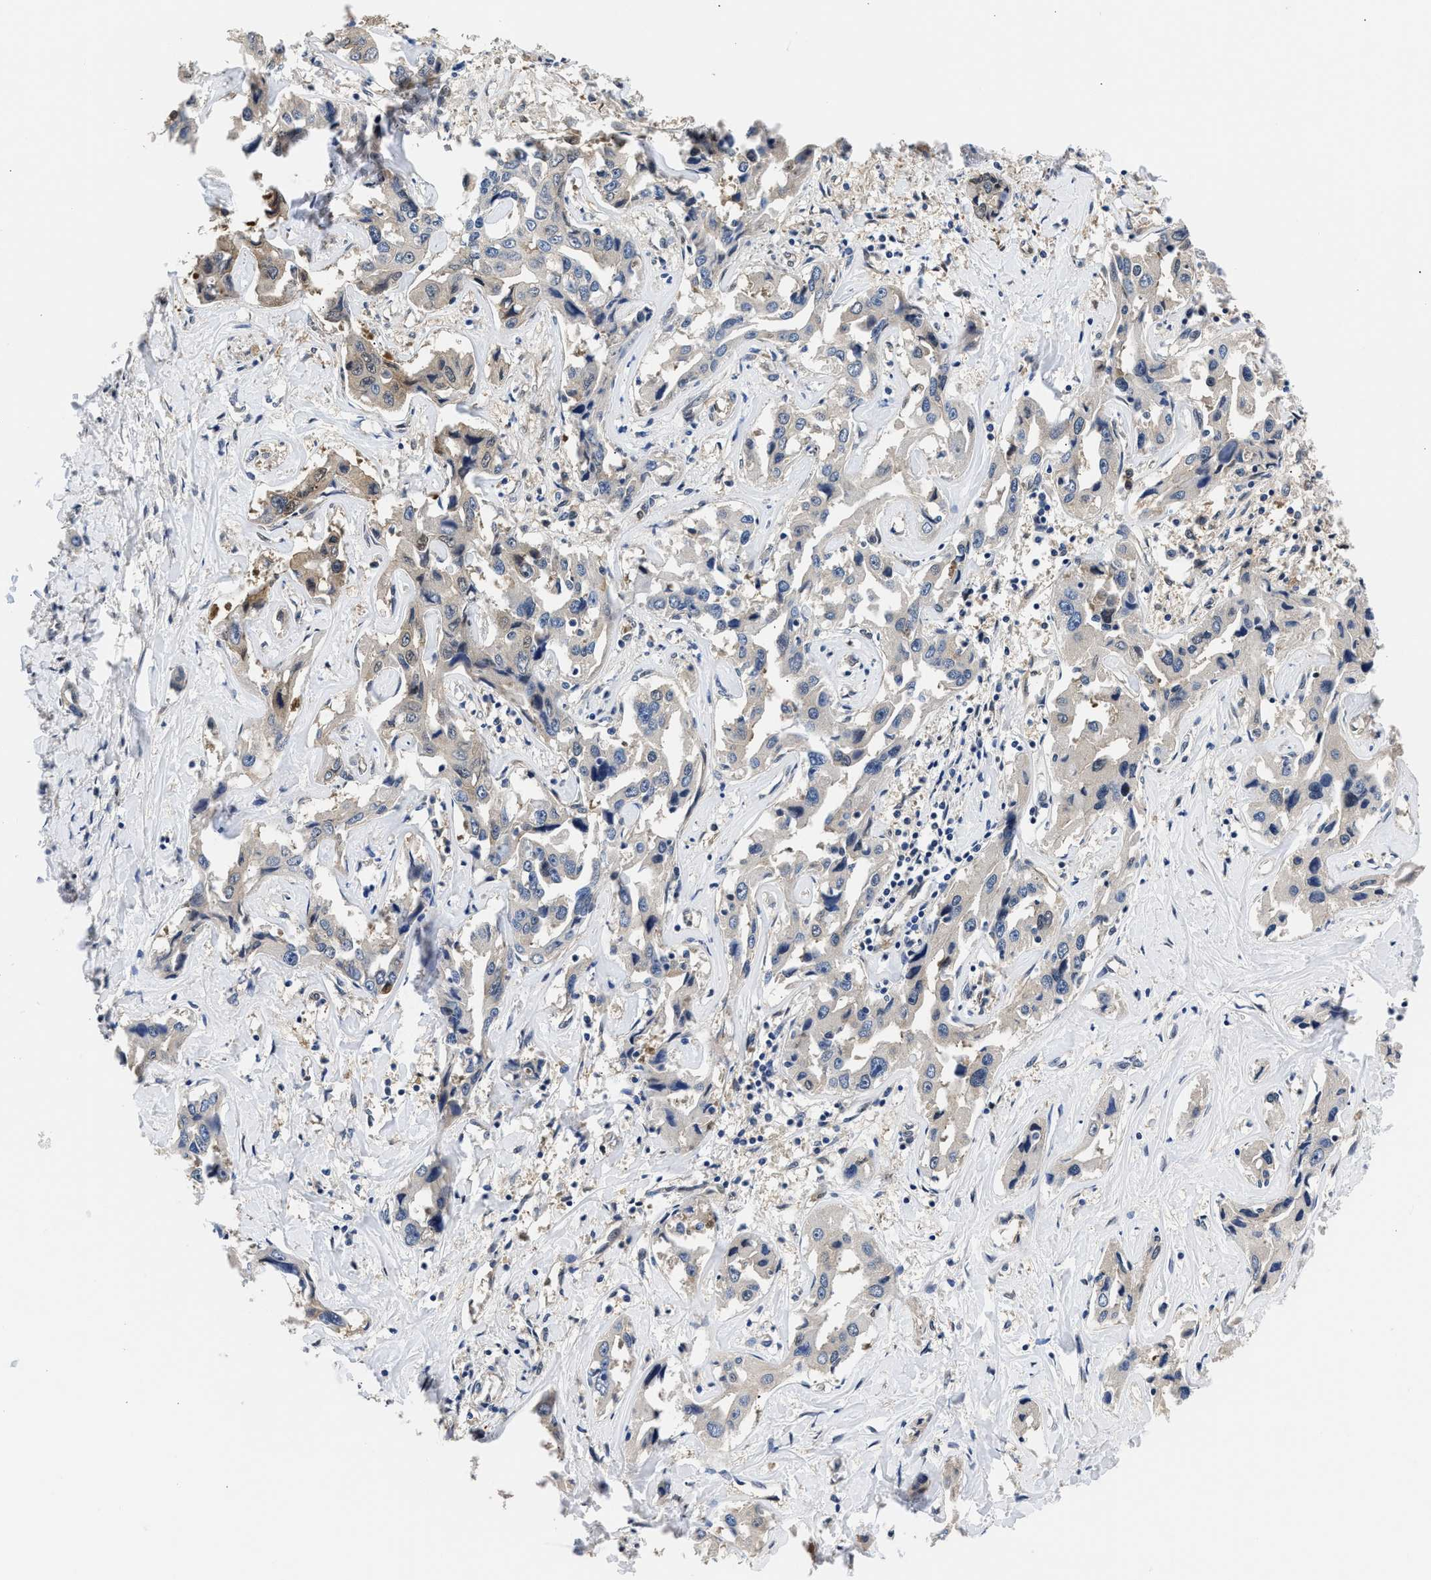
{"staining": {"intensity": "negative", "quantity": "none", "location": "none"}, "tissue": "liver cancer", "cell_type": "Tumor cells", "image_type": "cancer", "snomed": [{"axis": "morphology", "description": "Cholangiocarcinoma"}, {"axis": "topography", "description": "Liver"}], "caption": "High magnification brightfield microscopy of liver cancer (cholangiocarcinoma) stained with DAB (brown) and counterstained with hematoxylin (blue): tumor cells show no significant positivity.", "gene": "XPO5", "patient": {"sex": "male", "age": 59}}